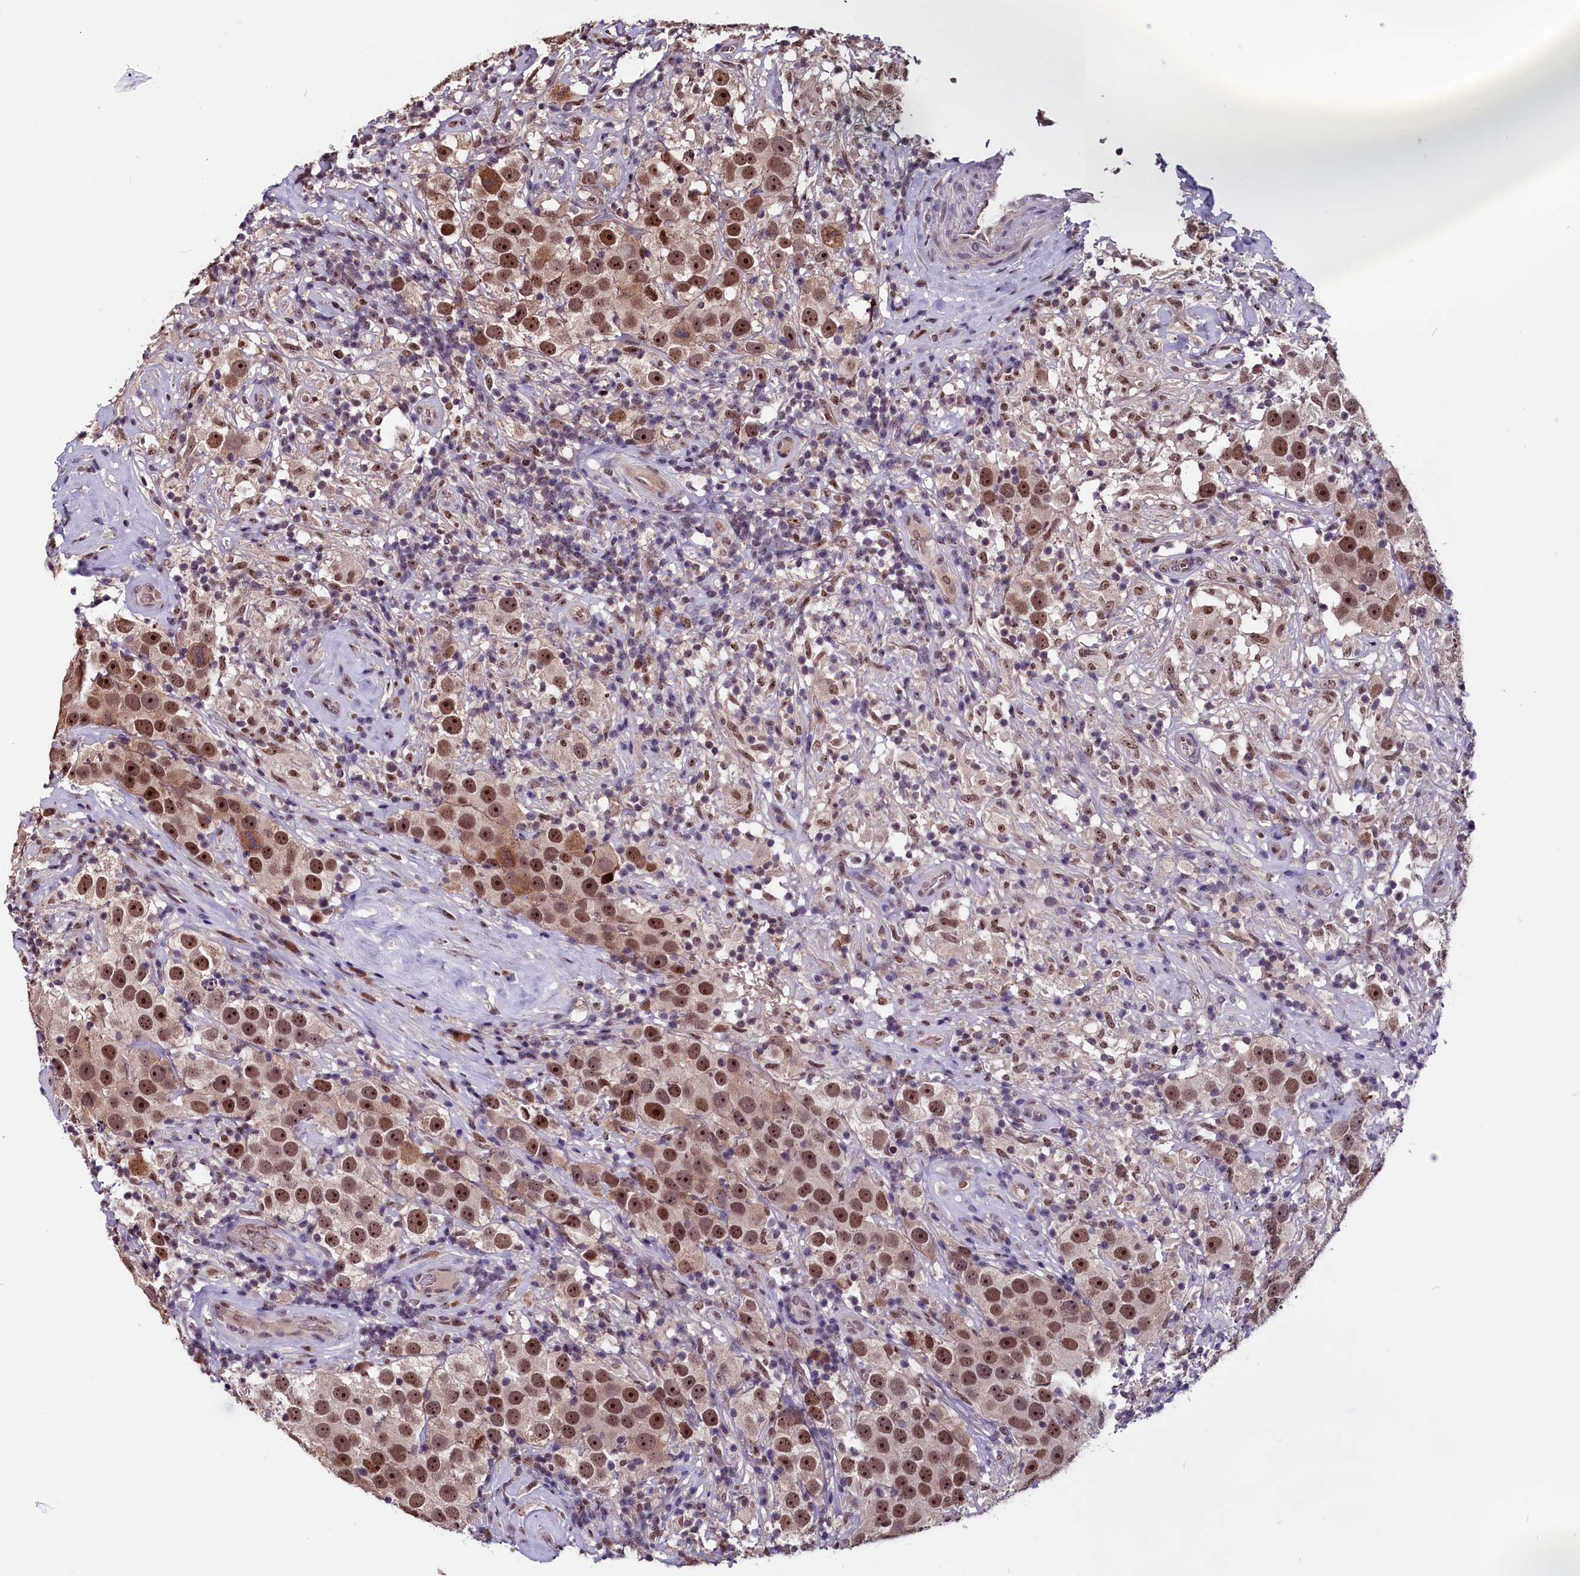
{"staining": {"intensity": "moderate", "quantity": ">75%", "location": "nuclear"}, "tissue": "testis cancer", "cell_type": "Tumor cells", "image_type": "cancer", "snomed": [{"axis": "morphology", "description": "Seminoma, NOS"}, {"axis": "topography", "description": "Testis"}], "caption": "DAB immunohistochemical staining of seminoma (testis) displays moderate nuclear protein staining in approximately >75% of tumor cells. (Stains: DAB (3,3'-diaminobenzidine) in brown, nuclei in blue, Microscopy: brightfield microscopy at high magnification).", "gene": "RNMT", "patient": {"sex": "male", "age": 49}}